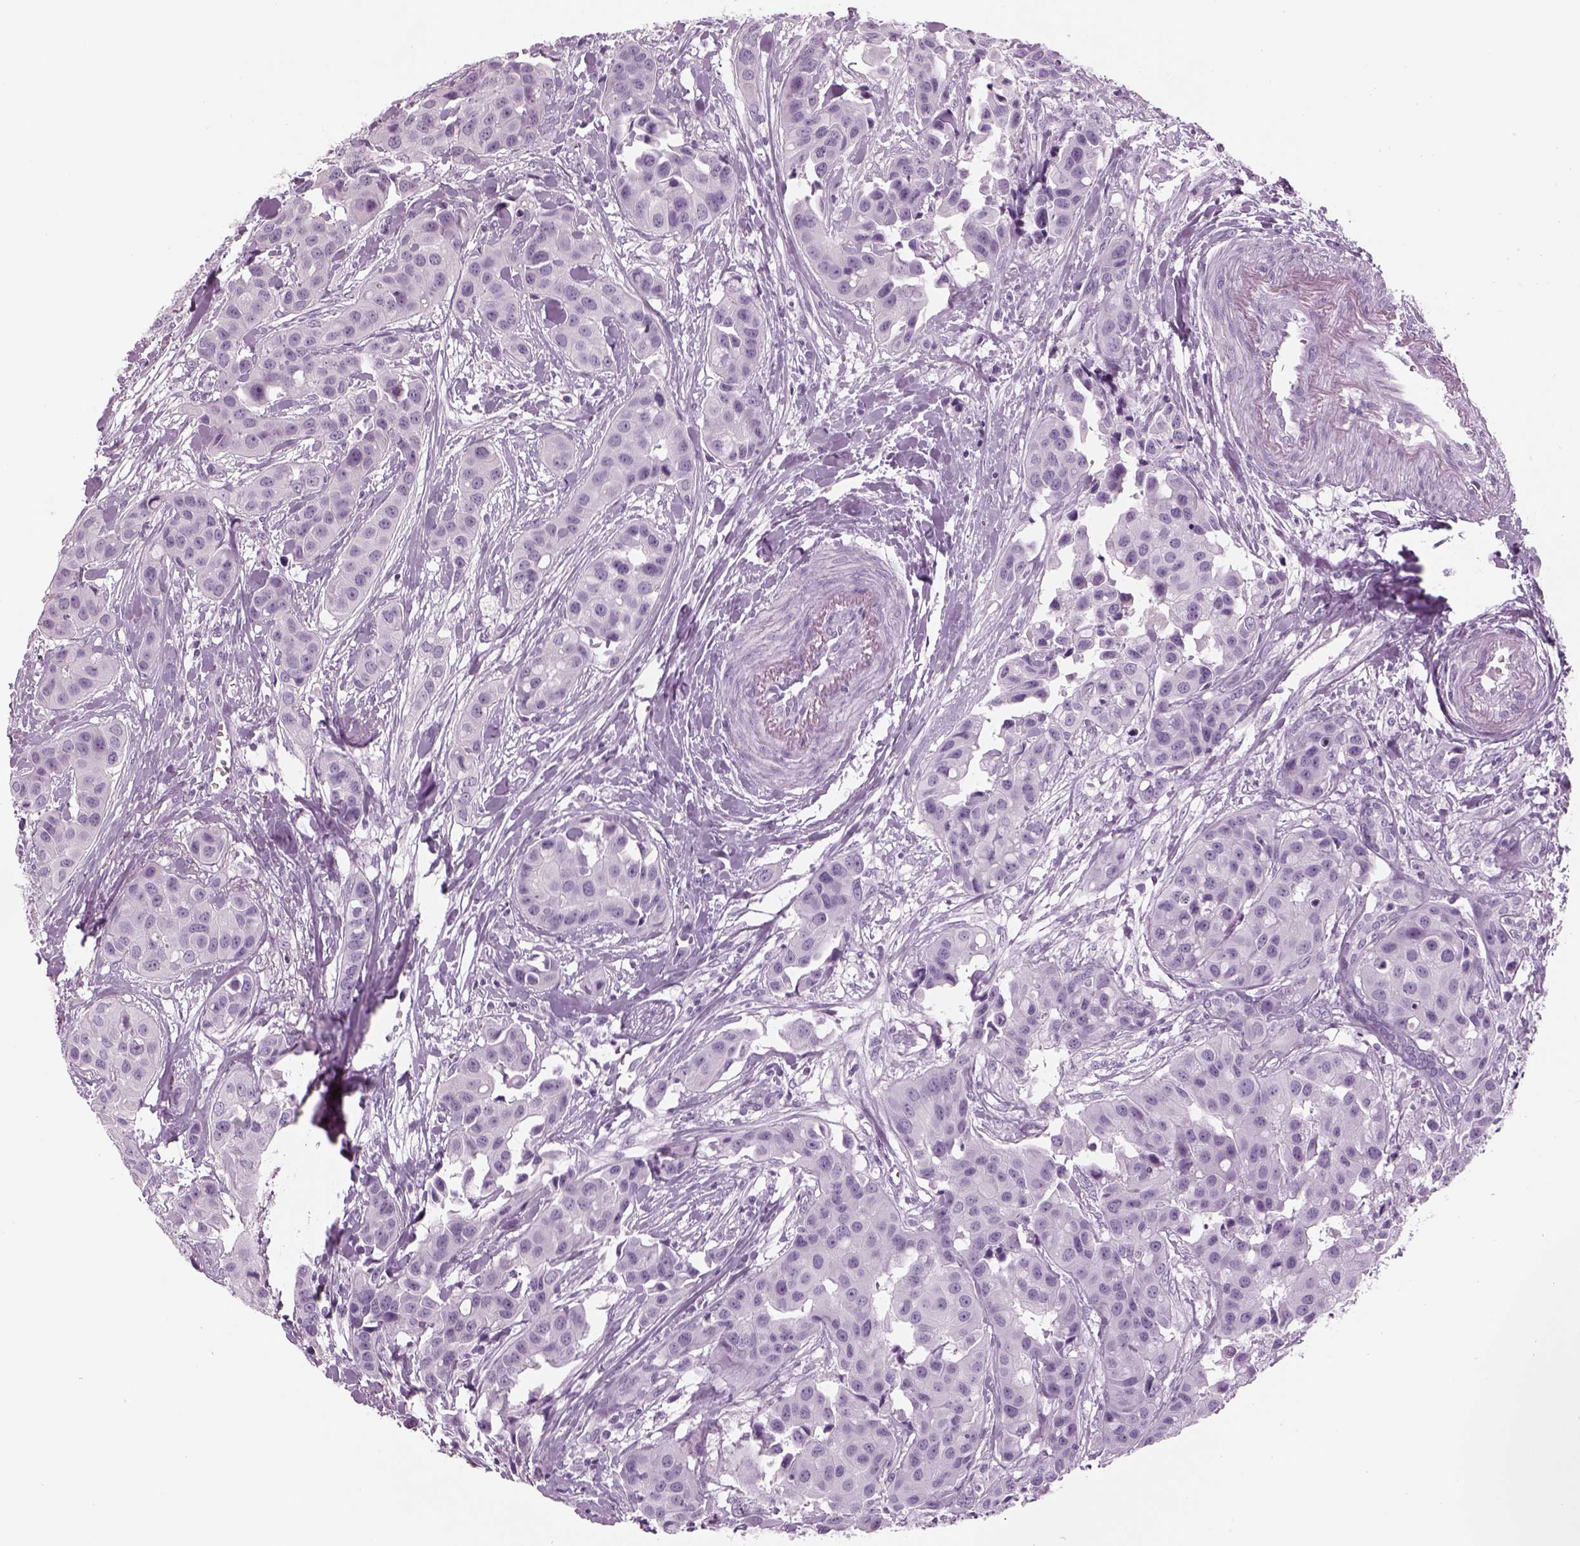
{"staining": {"intensity": "negative", "quantity": "none", "location": "none"}, "tissue": "head and neck cancer", "cell_type": "Tumor cells", "image_type": "cancer", "snomed": [{"axis": "morphology", "description": "Adenocarcinoma, NOS"}, {"axis": "topography", "description": "Head-Neck"}], "caption": "High magnification brightfield microscopy of head and neck adenocarcinoma stained with DAB (brown) and counterstained with hematoxylin (blue): tumor cells show no significant expression. The staining is performed using DAB brown chromogen with nuclei counter-stained in using hematoxylin.", "gene": "SAG", "patient": {"sex": "male", "age": 76}}